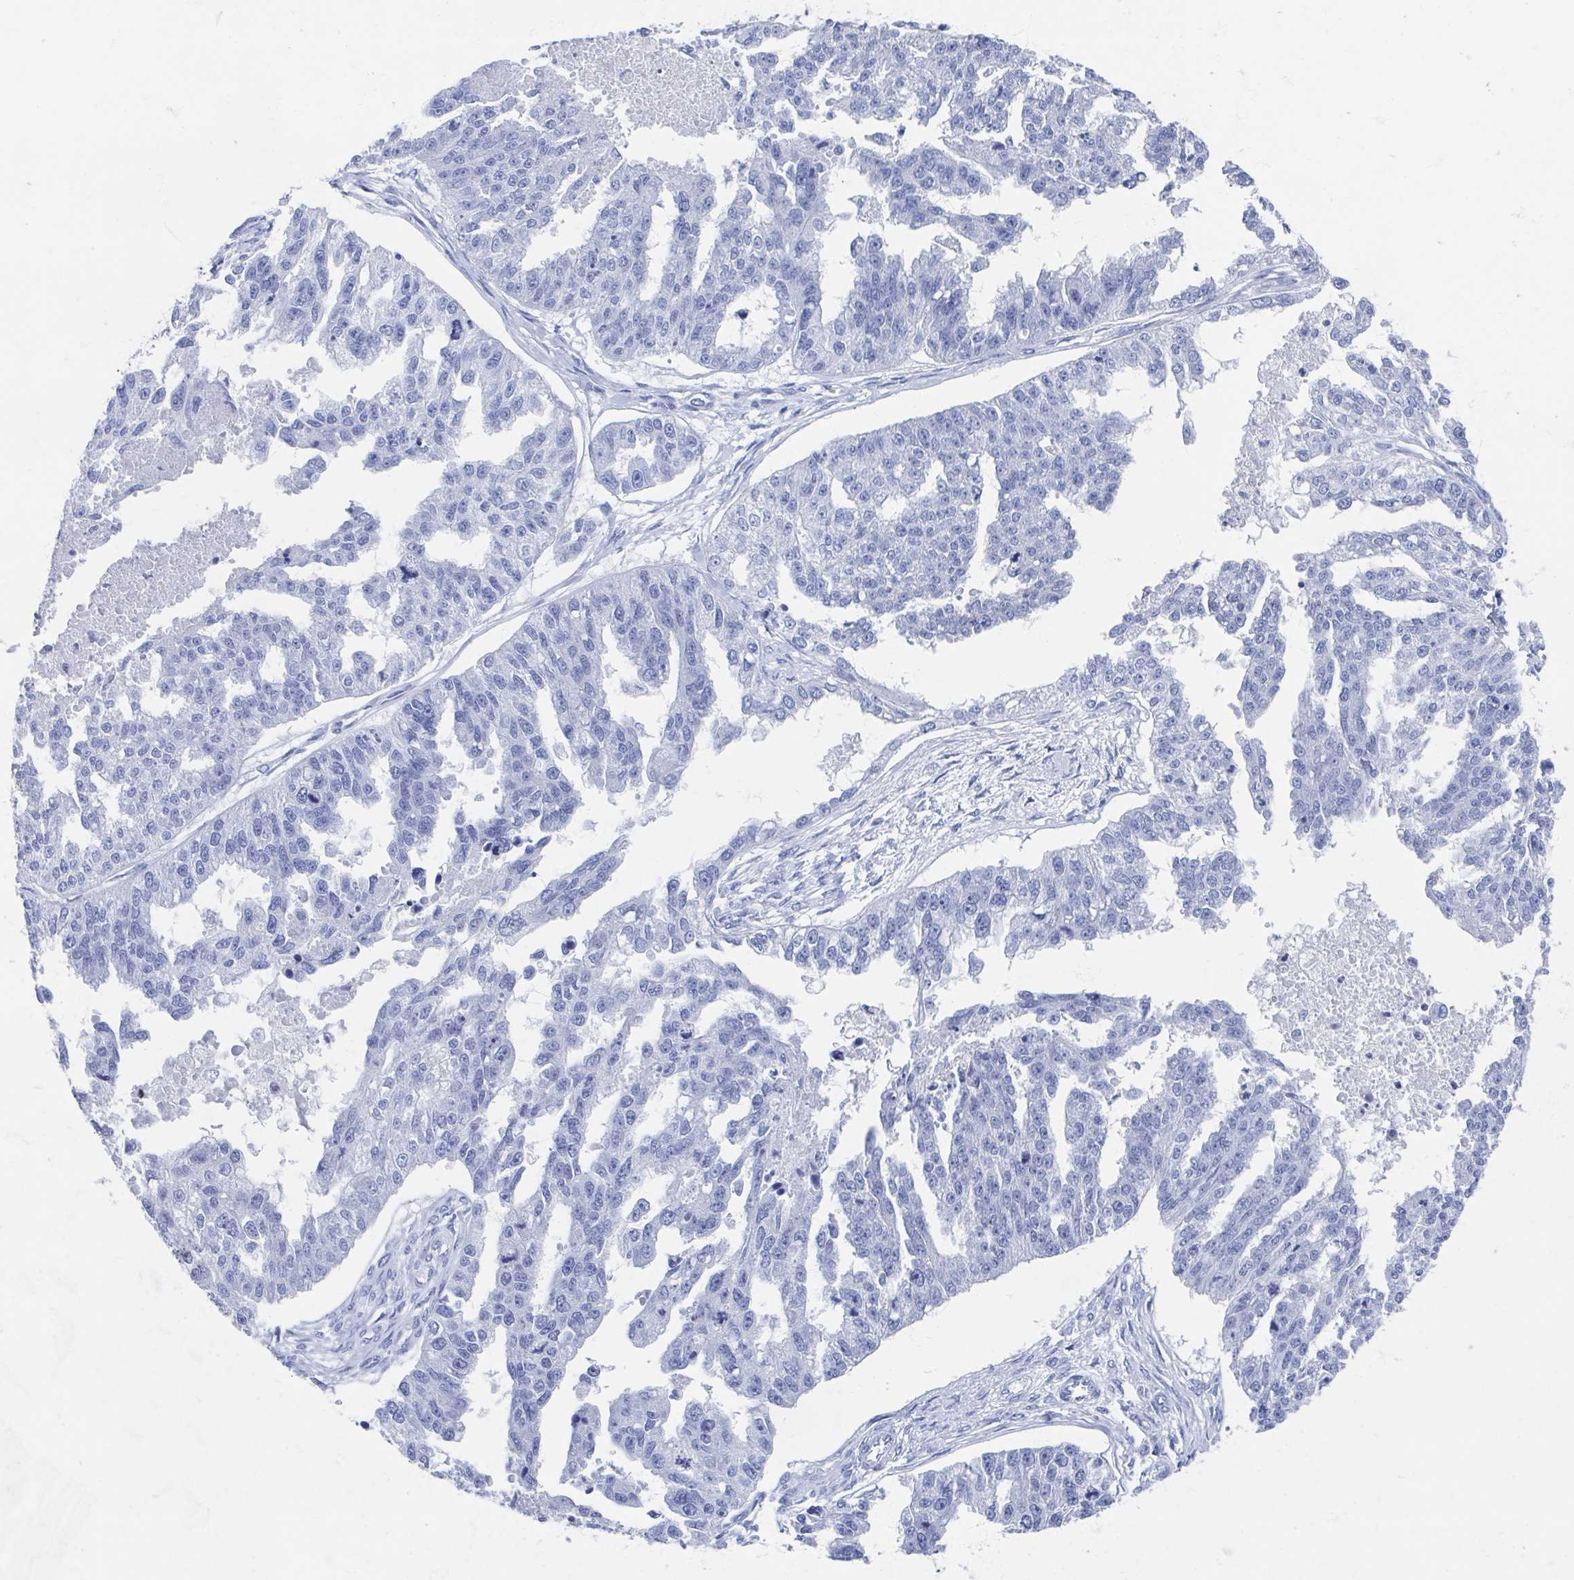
{"staining": {"intensity": "negative", "quantity": "none", "location": "none"}, "tissue": "ovarian cancer", "cell_type": "Tumor cells", "image_type": "cancer", "snomed": [{"axis": "morphology", "description": "Cystadenocarcinoma, serous, NOS"}, {"axis": "topography", "description": "Ovary"}], "caption": "Photomicrograph shows no significant protein positivity in tumor cells of ovarian cancer (serous cystadenocarcinoma). (DAB (3,3'-diaminobenzidine) IHC, high magnification).", "gene": "SHCBP1L", "patient": {"sex": "female", "age": 58}}